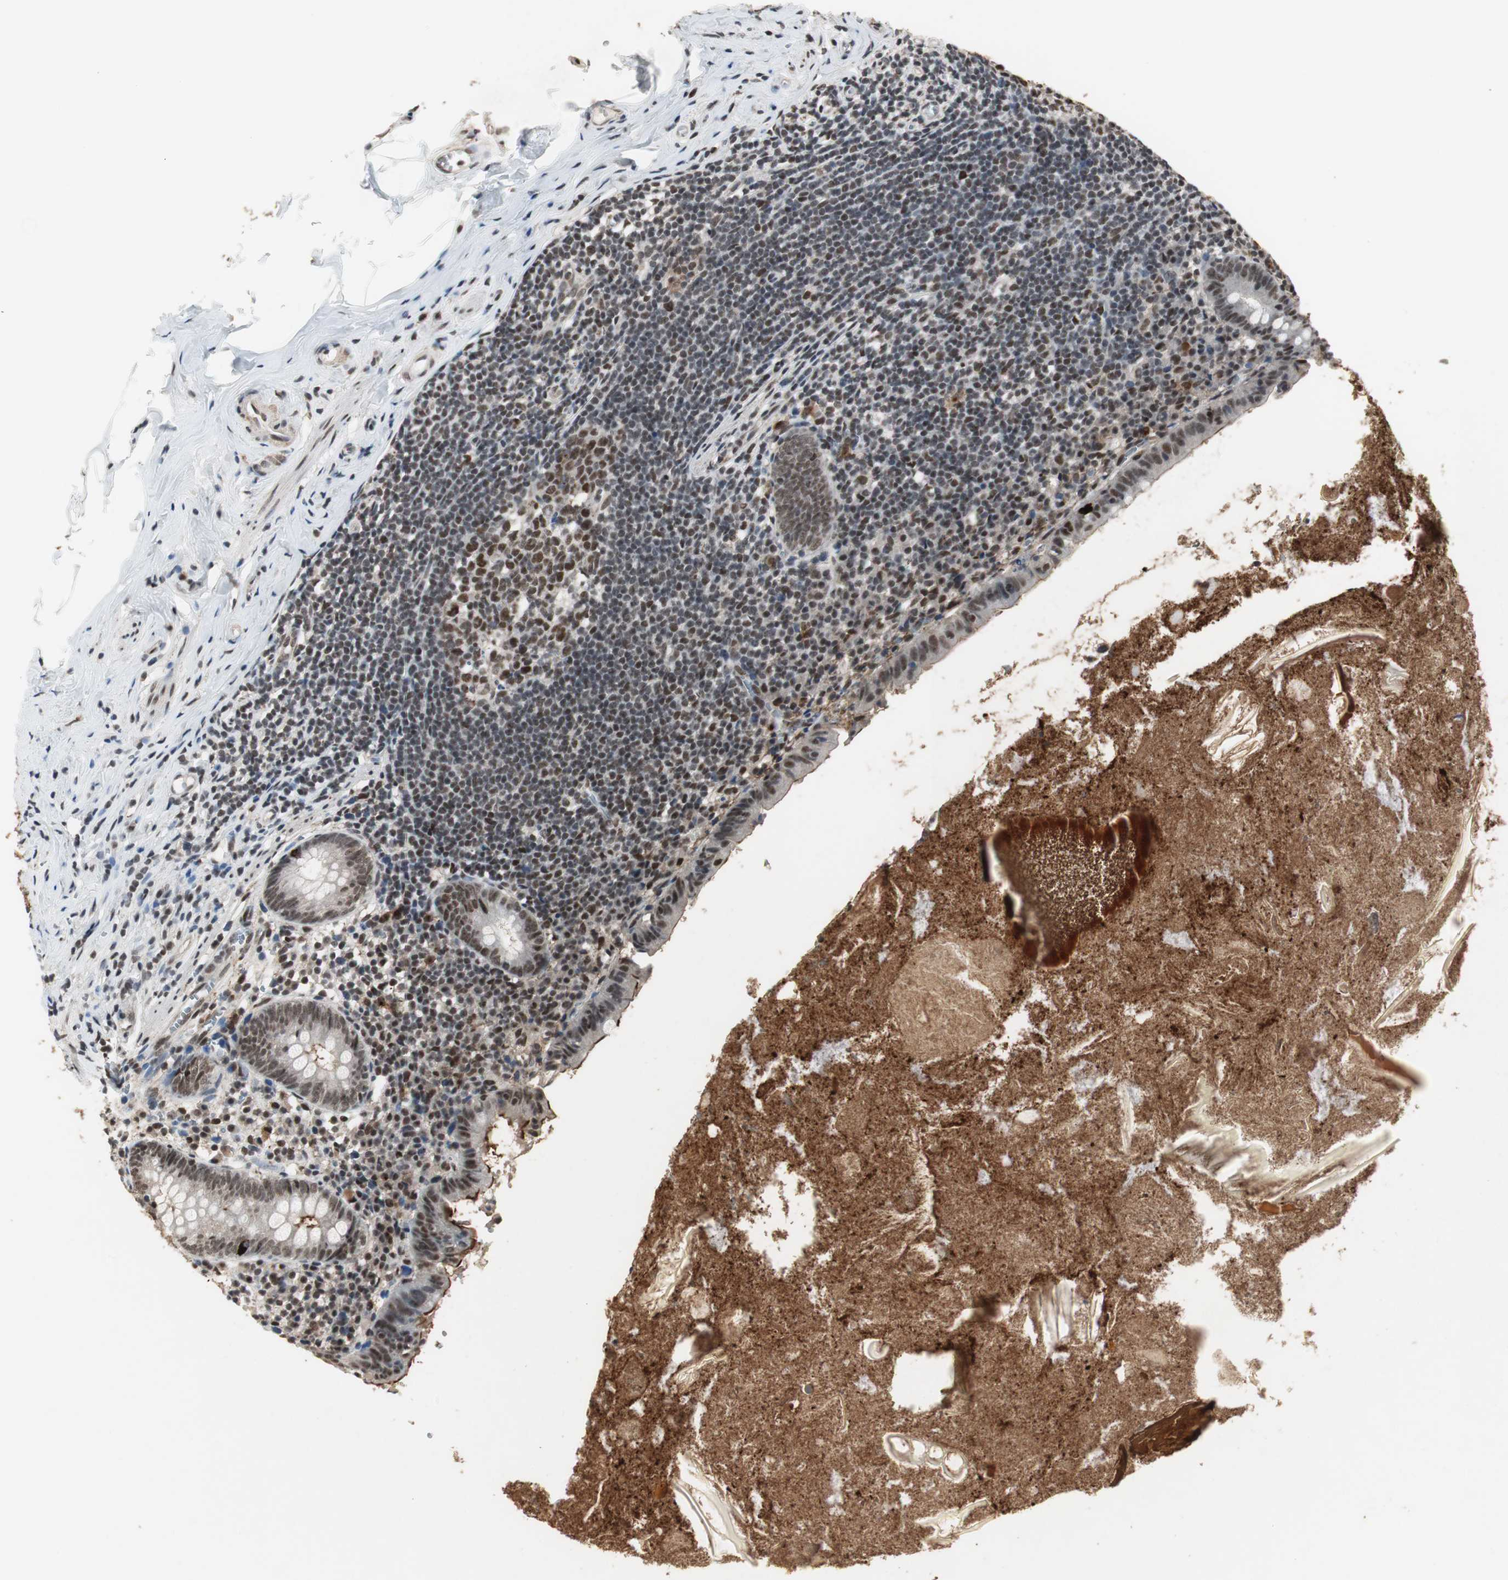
{"staining": {"intensity": "strong", "quantity": ">75%", "location": "cytoplasmic/membranous,nuclear"}, "tissue": "appendix", "cell_type": "Glandular cells", "image_type": "normal", "snomed": [{"axis": "morphology", "description": "Normal tissue, NOS"}, {"axis": "topography", "description": "Appendix"}], "caption": "Glandular cells show high levels of strong cytoplasmic/membranous,nuclear positivity in about >75% of cells in normal human appendix.", "gene": "MKX", "patient": {"sex": "male", "age": 52}}